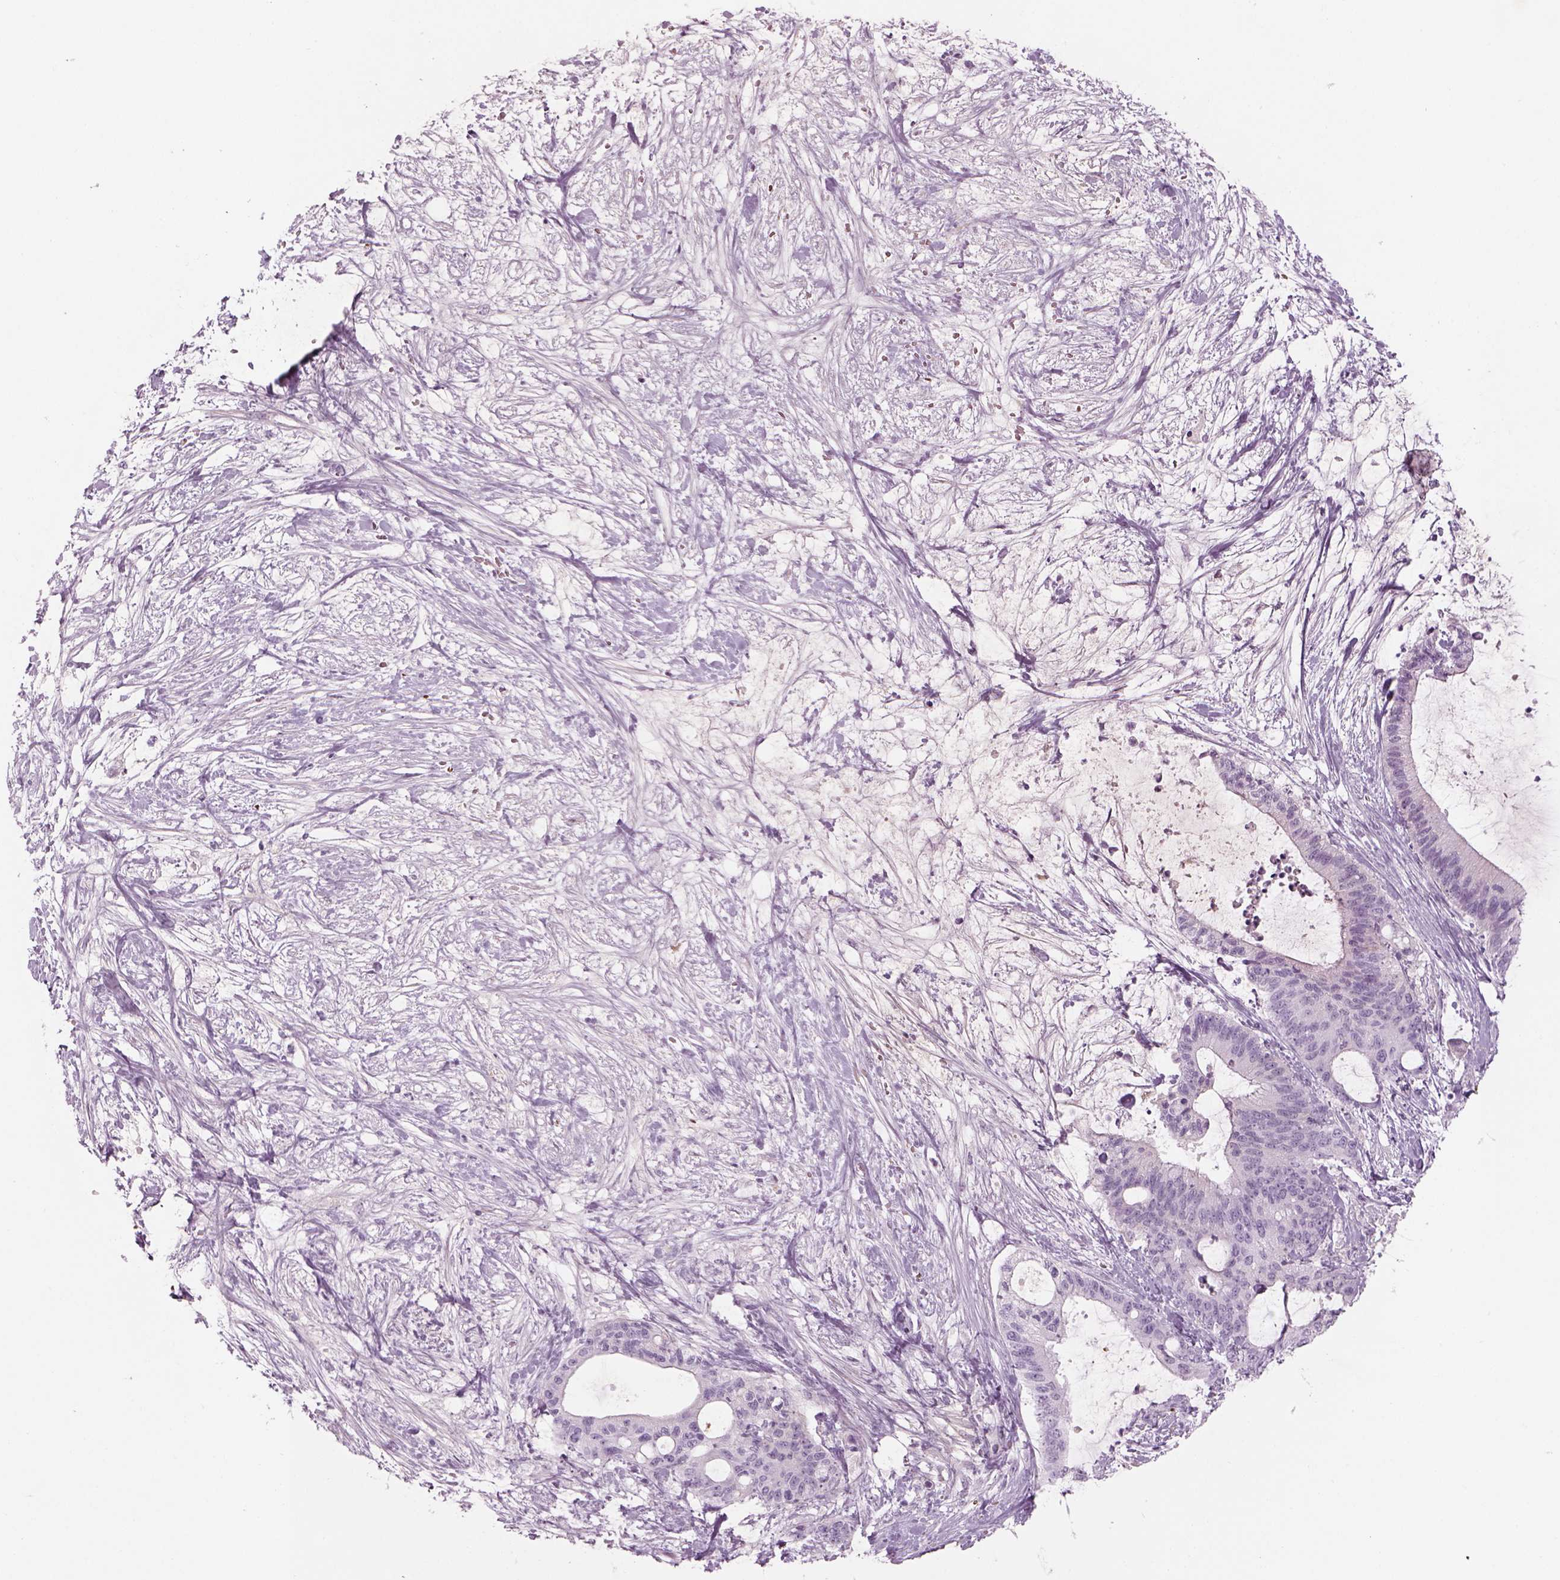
{"staining": {"intensity": "negative", "quantity": "none", "location": "none"}, "tissue": "liver cancer", "cell_type": "Tumor cells", "image_type": "cancer", "snomed": [{"axis": "morphology", "description": "Cholangiocarcinoma"}, {"axis": "topography", "description": "Liver"}], "caption": "DAB immunohistochemical staining of liver cancer (cholangiocarcinoma) demonstrates no significant staining in tumor cells.", "gene": "PABPC1L2B", "patient": {"sex": "female", "age": 73}}